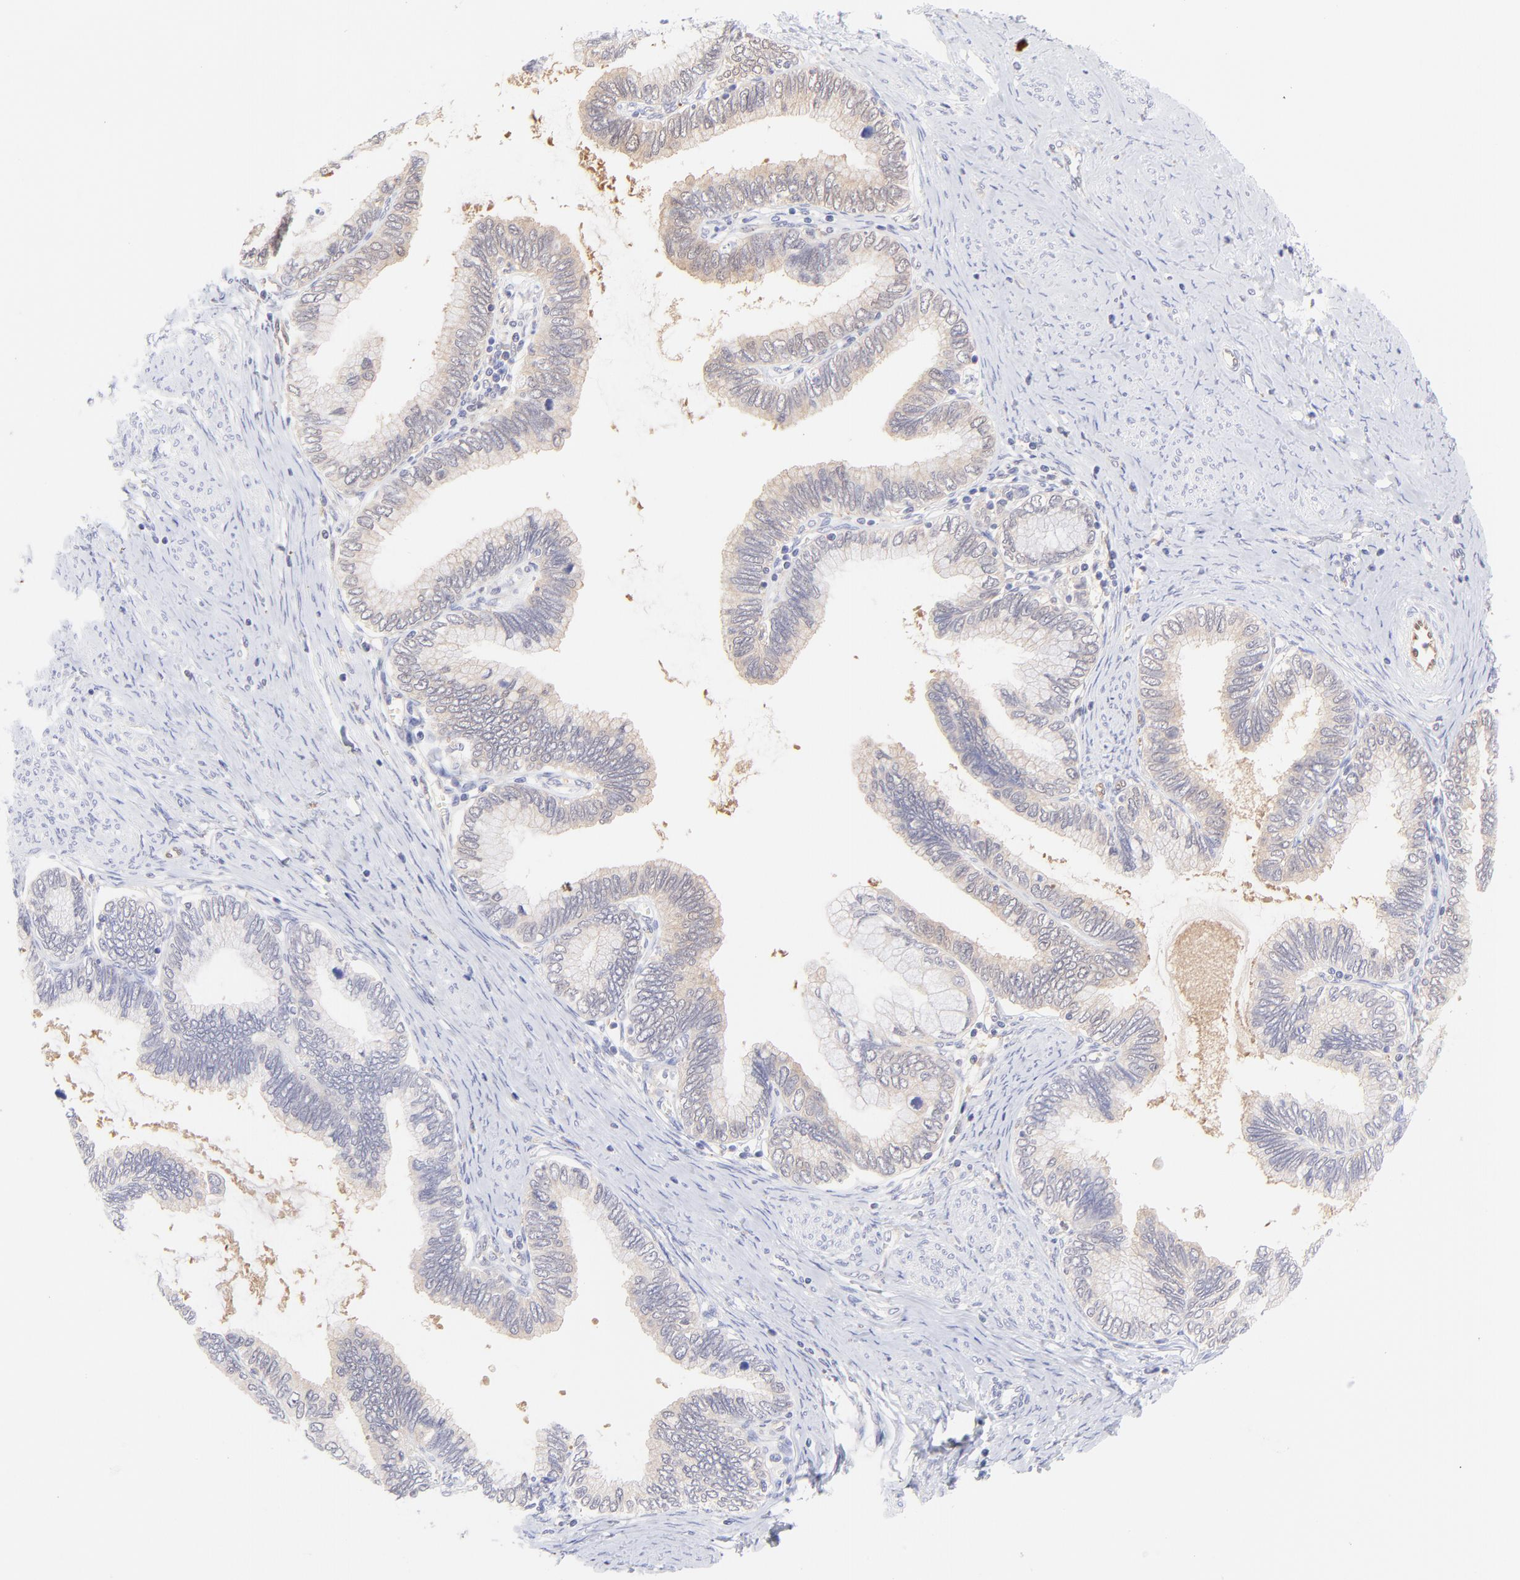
{"staining": {"intensity": "weak", "quantity": ">75%", "location": "cytoplasmic/membranous"}, "tissue": "cervical cancer", "cell_type": "Tumor cells", "image_type": "cancer", "snomed": [{"axis": "morphology", "description": "Adenocarcinoma, NOS"}, {"axis": "topography", "description": "Cervix"}], "caption": "Immunohistochemical staining of adenocarcinoma (cervical) reveals weak cytoplasmic/membranous protein staining in approximately >75% of tumor cells.", "gene": "HYAL1", "patient": {"sex": "female", "age": 49}}